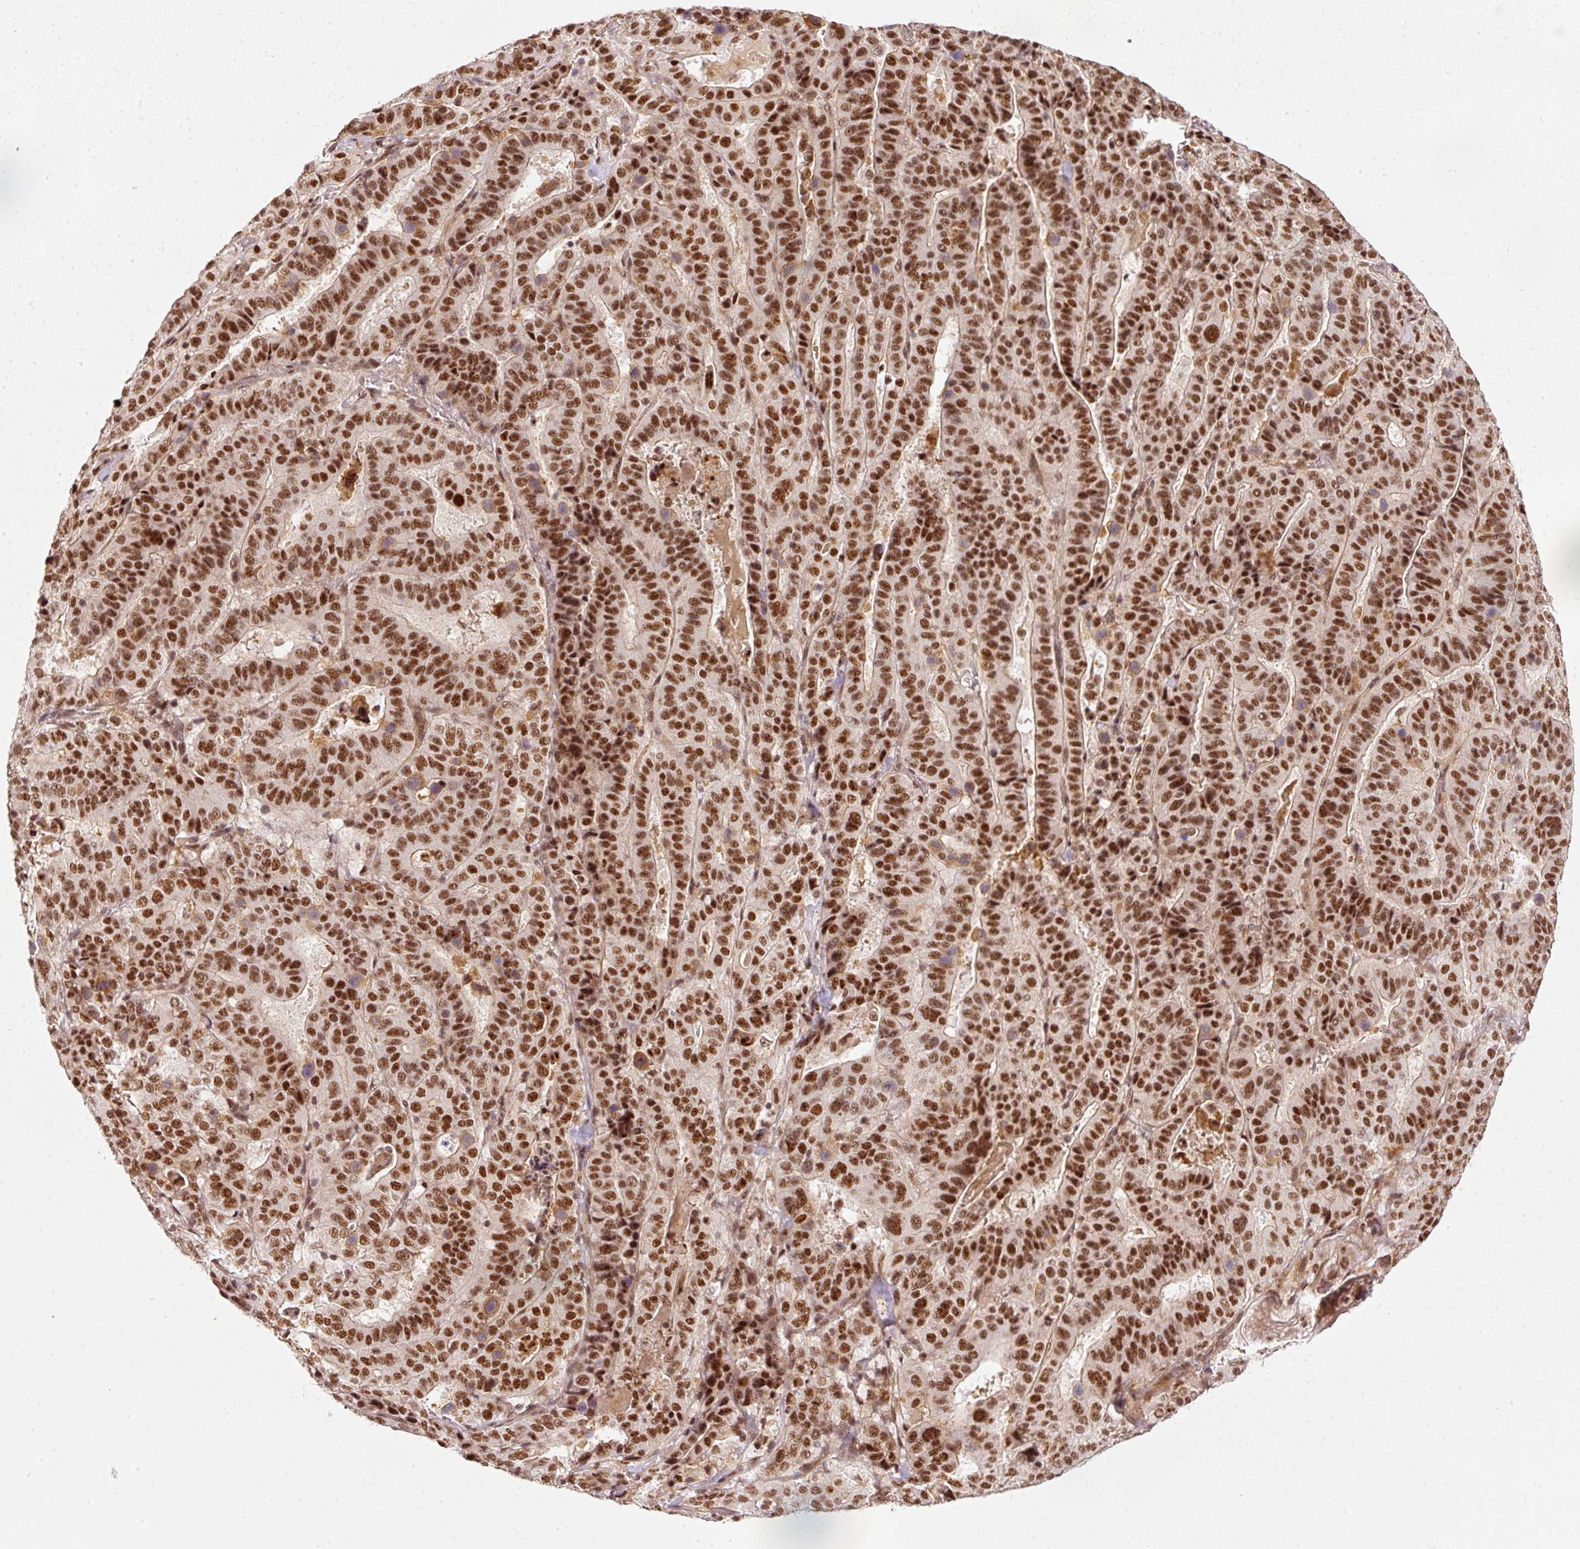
{"staining": {"intensity": "strong", "quantity": ">75%", "location": "nuclear"}, "tissue": "stomach cancer", "cell_type": "Tumor cells", "image_type": "cancer", "snomed": [{"axis": "morphology", "description": "Adenocarcinoma, NOS"}, {"axis": "topography", "description": "Stomach"}], "caption": "Immunohistochemistry (DAB (3,3'-diaminobenzidine)) staining of stomach cancer displays strong nuclear protein expression in about >75% of tumor cells.", "gene": "THOC6", "patient": {"sex": "male", "age": 48}}